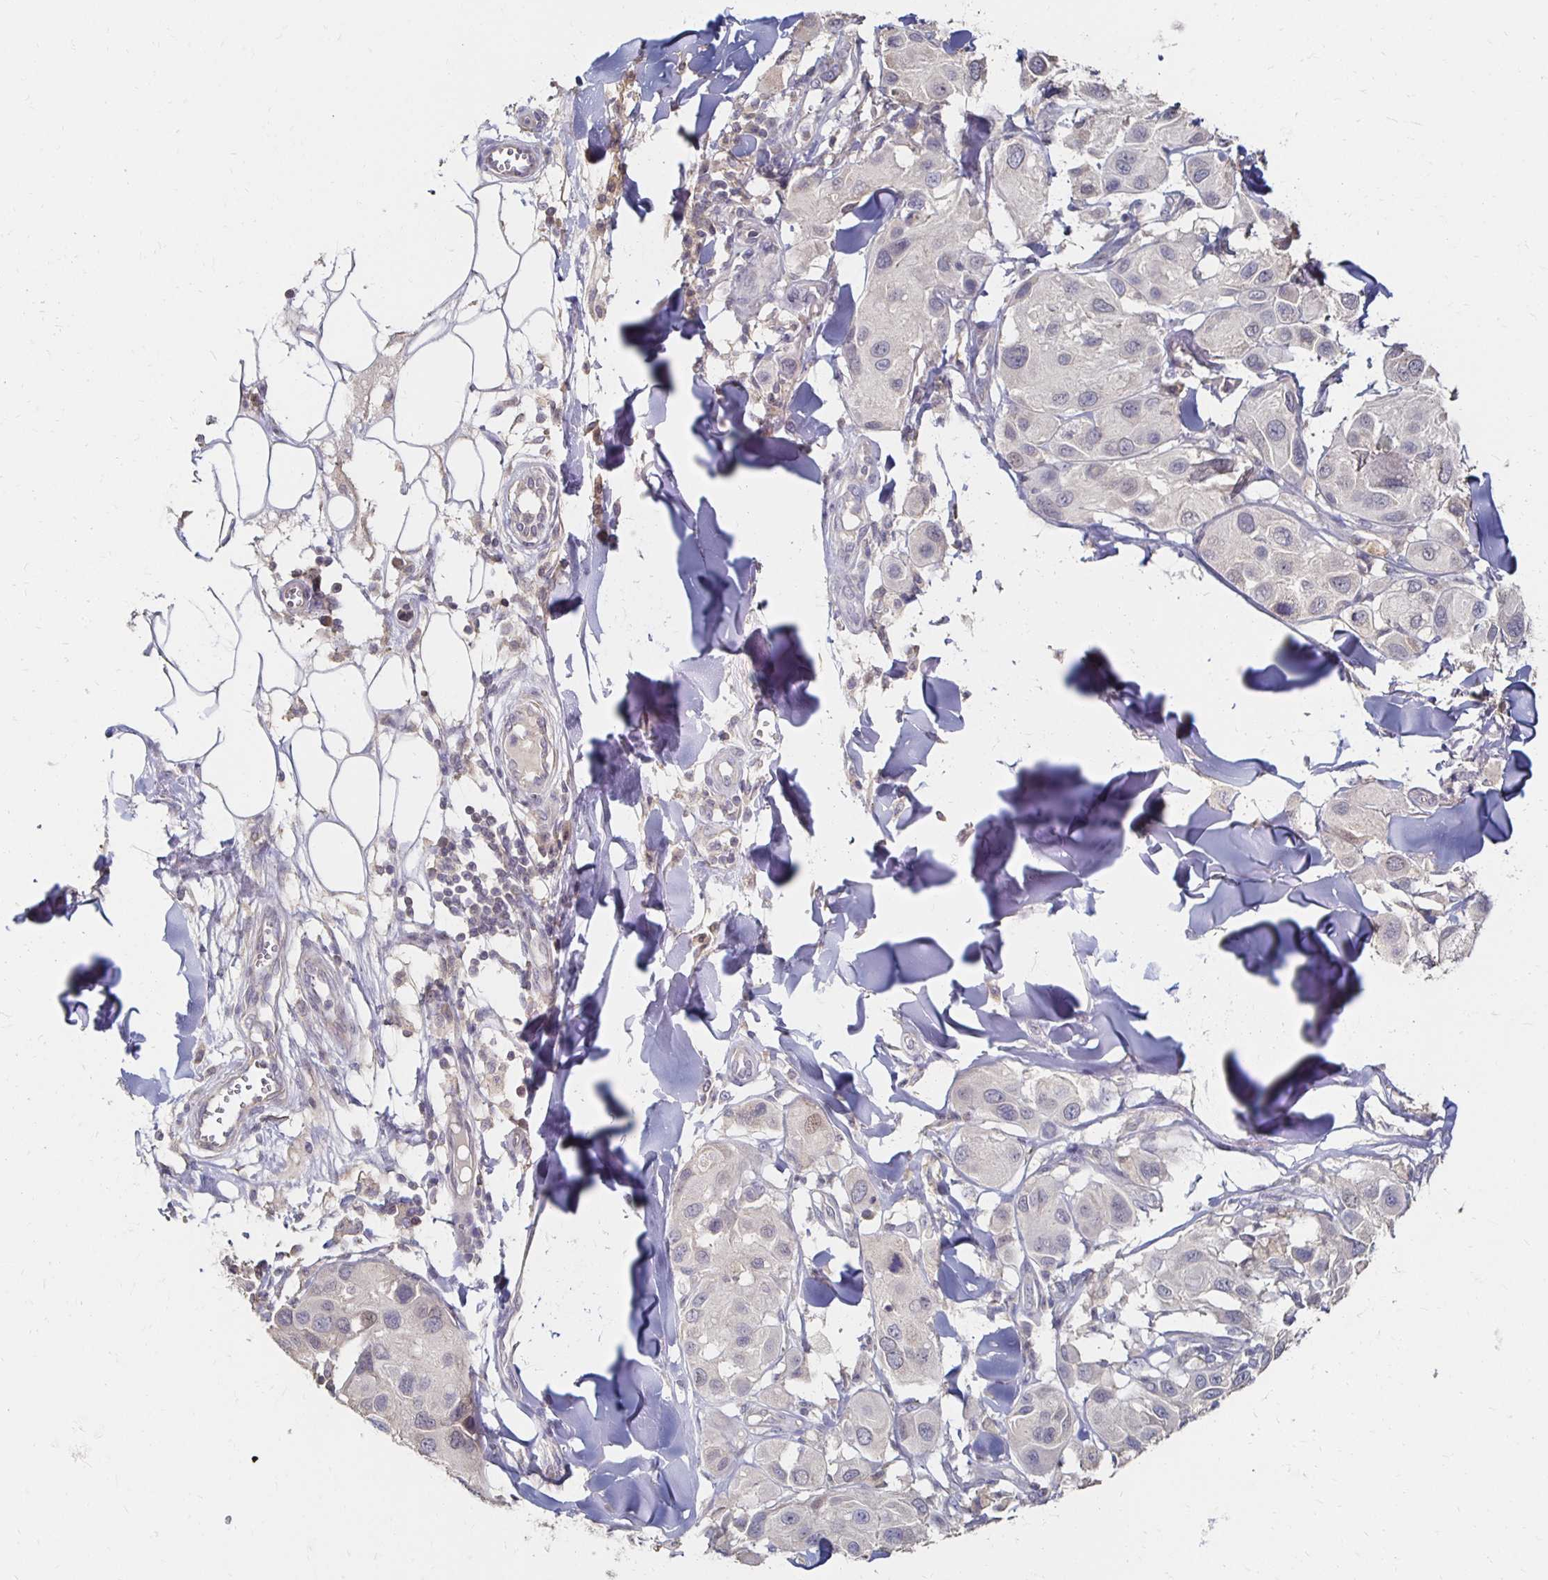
{"staining": {"intensity": "negative", "quantity": "none", "location": "none"}, "tissue": "melanoma", "cell_type": "Tumor cells", "image_type": "cancer", "snomed": [{"axis": "morphology", "description": "Malignant melanoma, Metastatic site"}, {"axis": "topography", "description": "Skin"}], "caption": "Histopathology image shows no significant protein expression in tumor cells of malignant melanoma (metastatic site). Brightfield microscopy of IHC stained with DAB (3,3'-diaminobenzidine) (brown) and hematoxylin (blue), captured at high magnification.", "gene": "ZNF727", "patient": {"sex": "male", "age": 41}}